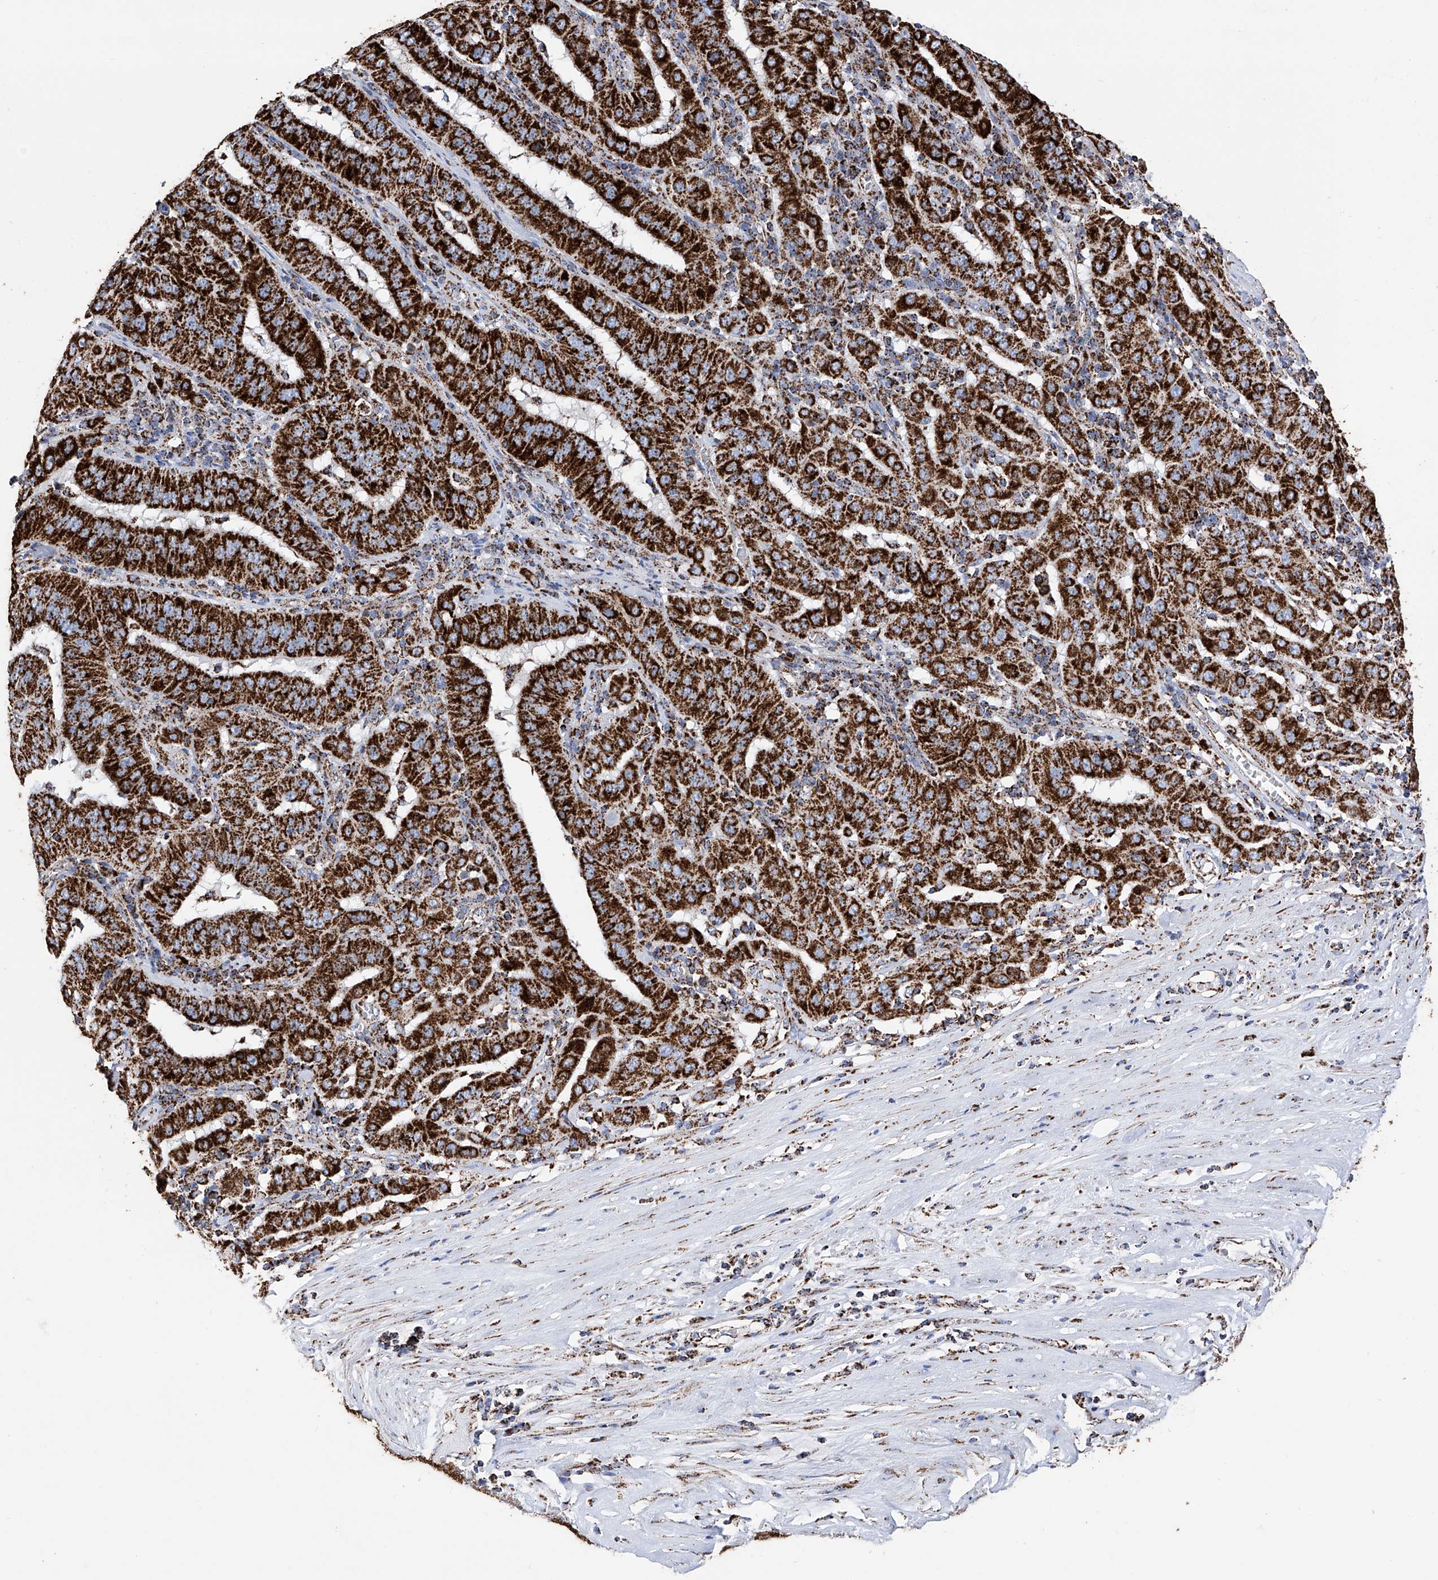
{"staining": {"intensity": "strong", "quantity": ">75%", "location": "cytoplasmic/membranous"}, "tissue": "pancreatic cancer", "cell_type": "Tumor cells", "image_type": "cancer", "snomed": [{"axis": "morphology", "description": "Adenocarcinoma, NOS"}, {"axis": "topography", "description": "Pancreas"}], "caption": "A brown stain labels strong cytoplasmic/membranous staining of a protein in human pancreatic cancer (adenocarcinoma) tumor cells. (DAB IHC with brightfield microscopy, high magnification).", "gene": "ATP5PF", "patient": {"sex": "male", "age": 63}}